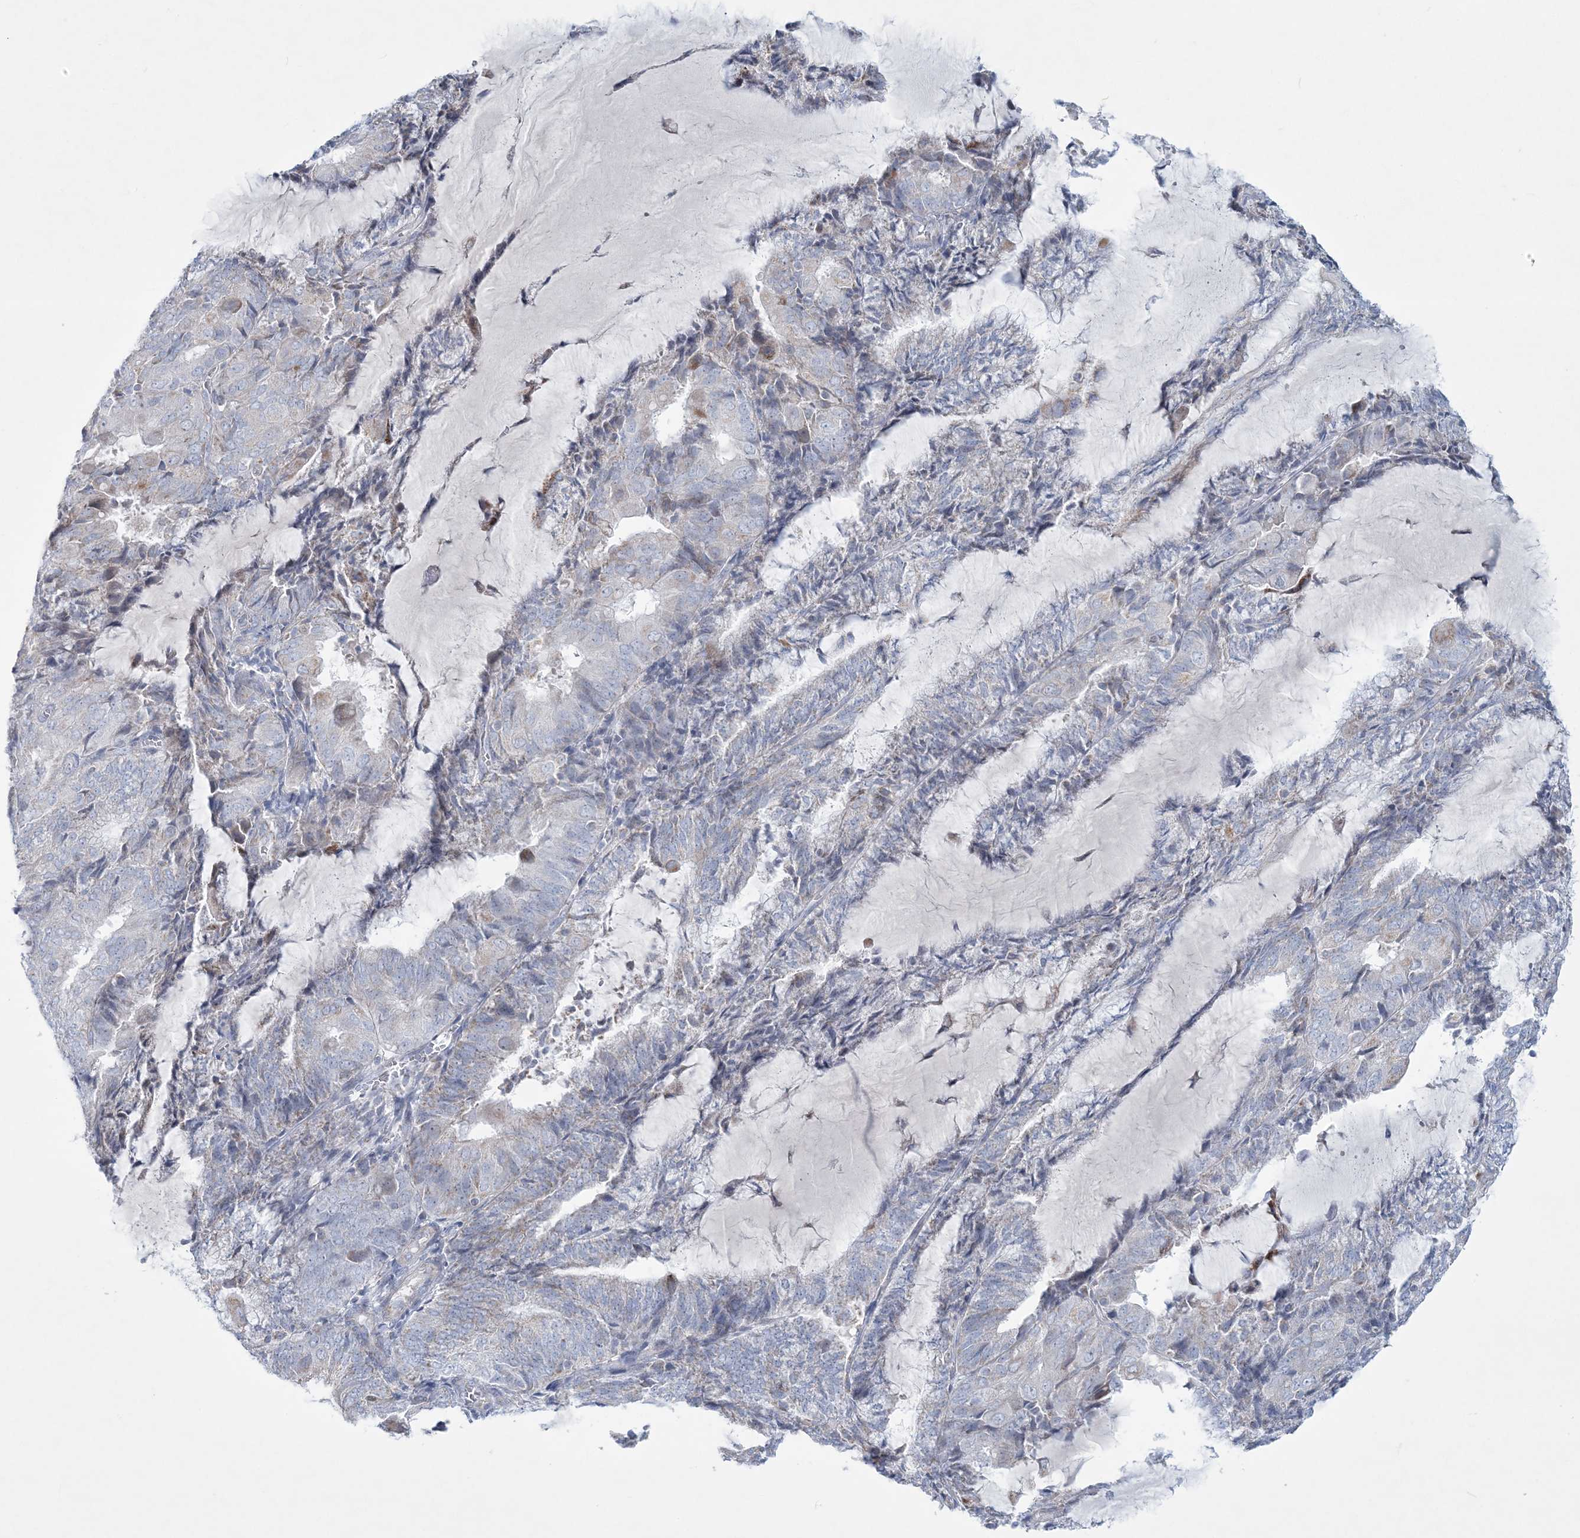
{"staining": {"intensity": "negative", "quantity": "none", "location": "none"}, "tissue": "endometrial cancer", "cell_type": "Tumor cells", "image_type": "cancer", "snomed": [{"axis": "morphology", "description": "Adenocarcinoma, NOS"}, {"axis": "topography", "description": "Endometrium"}], "caption": "Immunohistochemistry micrograph of endometrial cancer stained for a protein (brown), which reveals no expression in tumor cells. Brightfield microscopy of IHC stained with DAB (brown) and hematoxylin (blue), captured at high magnification.", "gene": "TBC1D7", "patient": {"sex": "female", "age": 81}}